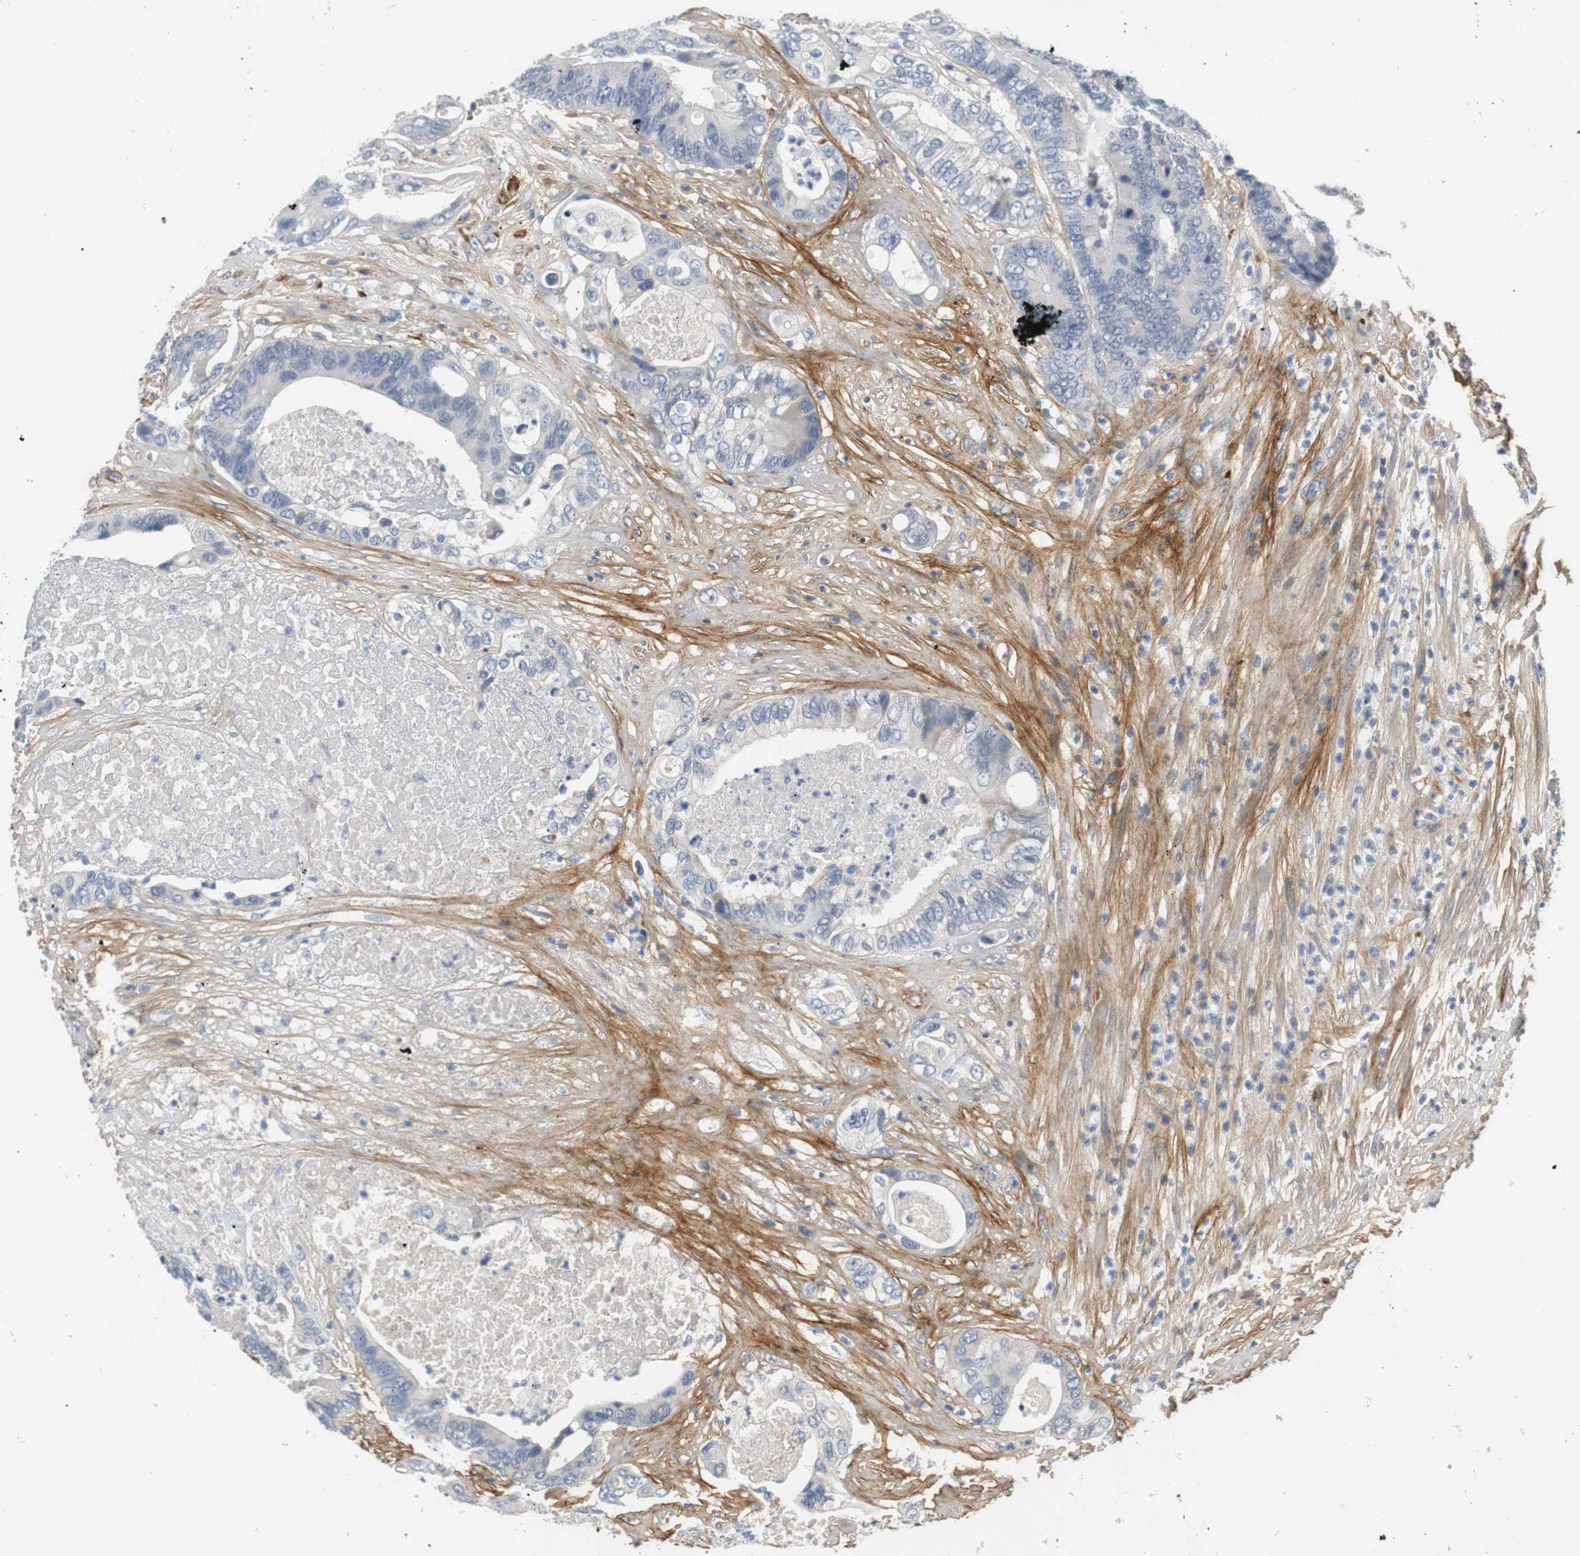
{"staining": {"intensity": "negative", "quantity": "none", "location": "none"}, "tissue": "colorectal cancer", "cell_type": "Tumor cells", "image_type": "cancer", "snomed": [{"axis": "morphology", "description": "Adenocarcinoma, NOS"}, {"axis": "topography", "description": "Rectum"}], "caption": "The micrograph demonstrates no staining of tumor cells in colorectal adenocarcinoma.", "gene": "COL12A1", "patient": {"sex": "male", "age": 55}}